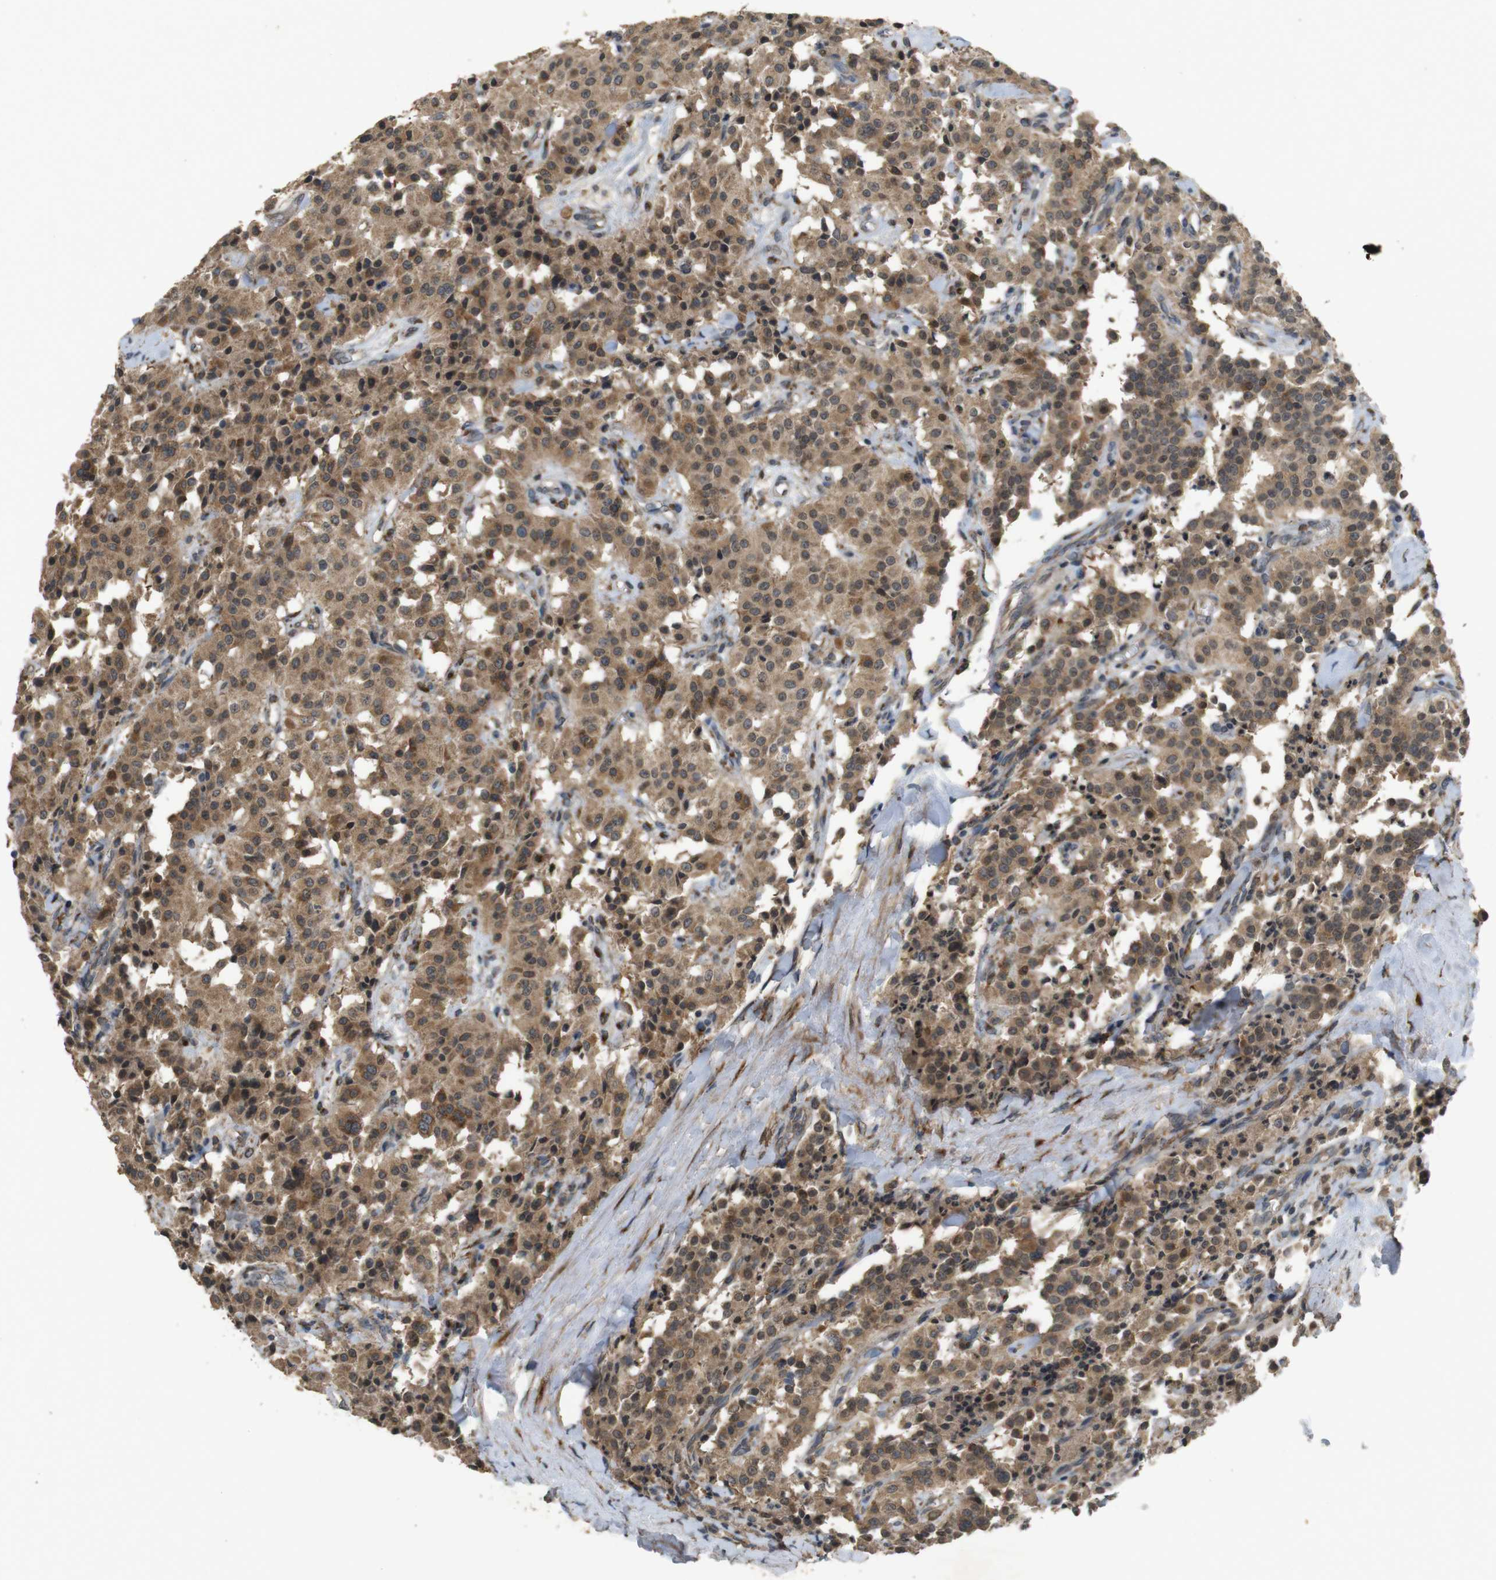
{"staining": {"intensity": "moderate", "quantity": ">75%", "location": "cytoplasmic/membranous"}, "tissue": "carcinoid", "cell_type": "Tumor cells", "image_type": "cancer", "snomed": [{"axis": "morphology", "description": "Carcinoid, malignant, NOS"}, {"axis": "topography", "description": "Lung"}], "caption": "Protein expression analysis of malignant carcinoid demonstrates moderate cytoplasmic/membranous positivity in approximately >75% of tumor cells. The staining was performed using DAB, with brown indicating positive protein expression. Nuclei are stained blue with hematoxylin.", "gene": "ARHGAP24", "patient": {"sex": "male", "age": 30}}